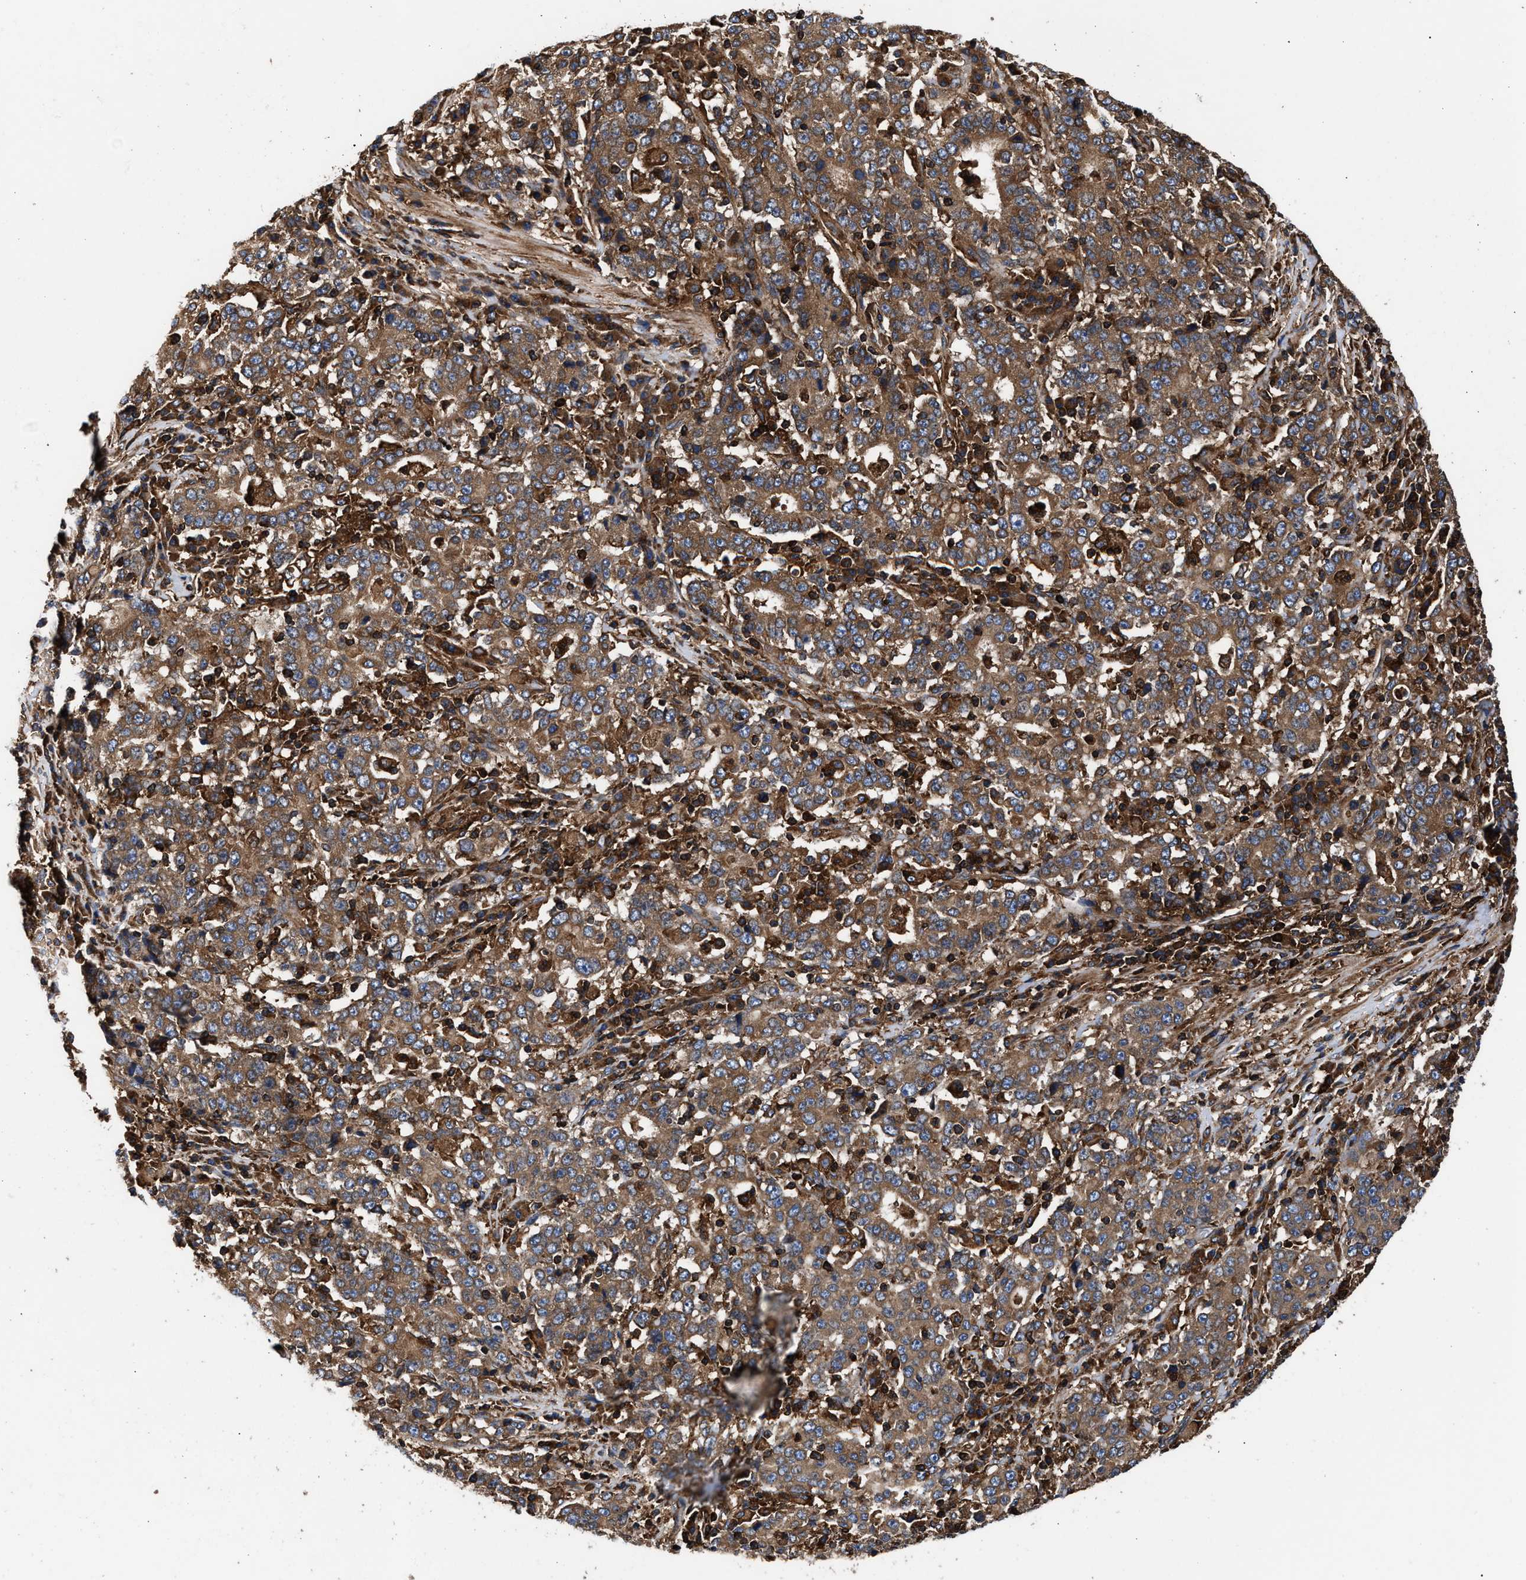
{"staining": {"intensity": "moderate", "quantity": ">75%", "location": "cytoplasmic/membranous"}, "tissue": "stomach cancer", "cell_type": "Tumor cells", "image_type": "cancer", "snomed": [{"axis": "morphology", "description": "Adenocarcinoma, NOS"}, {"axis": "topography", "description": "Stomach"}], "caption": "A histopathology image of stomach adenocarcinoma stained for a protein shows moderate cytoplasmic/membranous brown staining in tumor cells.", "gene": "KYAT1", "patient": {"sex": "male", "age": 59}}